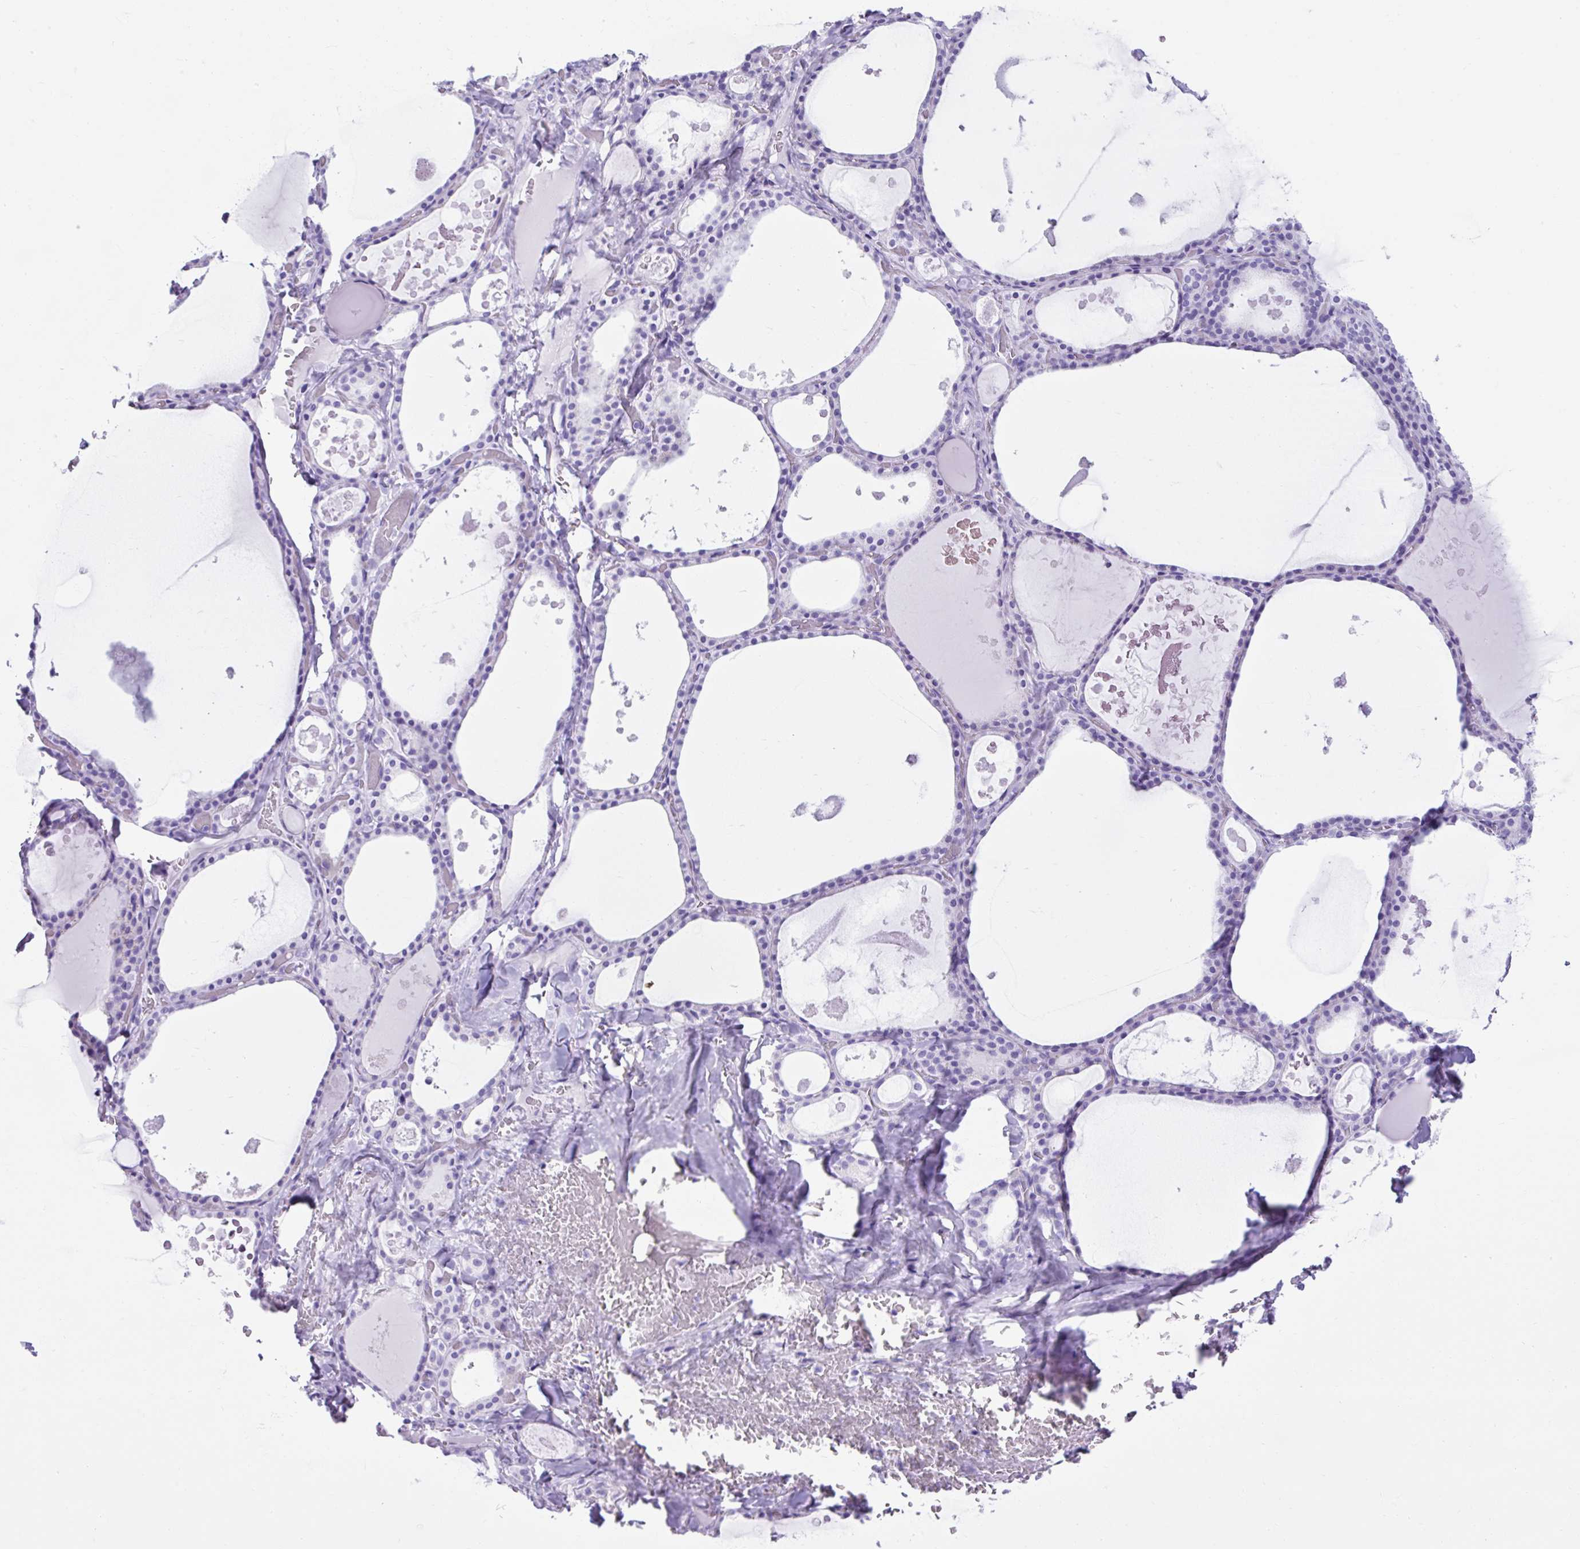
{"staining": {"intensity": "negative", "quantity": "none", "location": "none"}, "tissue": "thyroid gland", "cell_type": "Glandular cells", "image_type": "normal", "snomed": [{"axis": "morphology", "description": "Normal tissue, NOS"}, {"axis": "topography", "description": "Thyroid gland"}], "caption": "DAB (3,3'-diaminobenzidine) immunohistochemical staining of unremarkable thyroid gland demonstrates no significant staining in glandular cells. The staining is performed using DAB (3,3'-diaminobenzidine) brown chromogen with nuclei counter-stained in using hematoxylin.", "gene": "KRT12", "patient": {"sex": "male", "age": 56}}